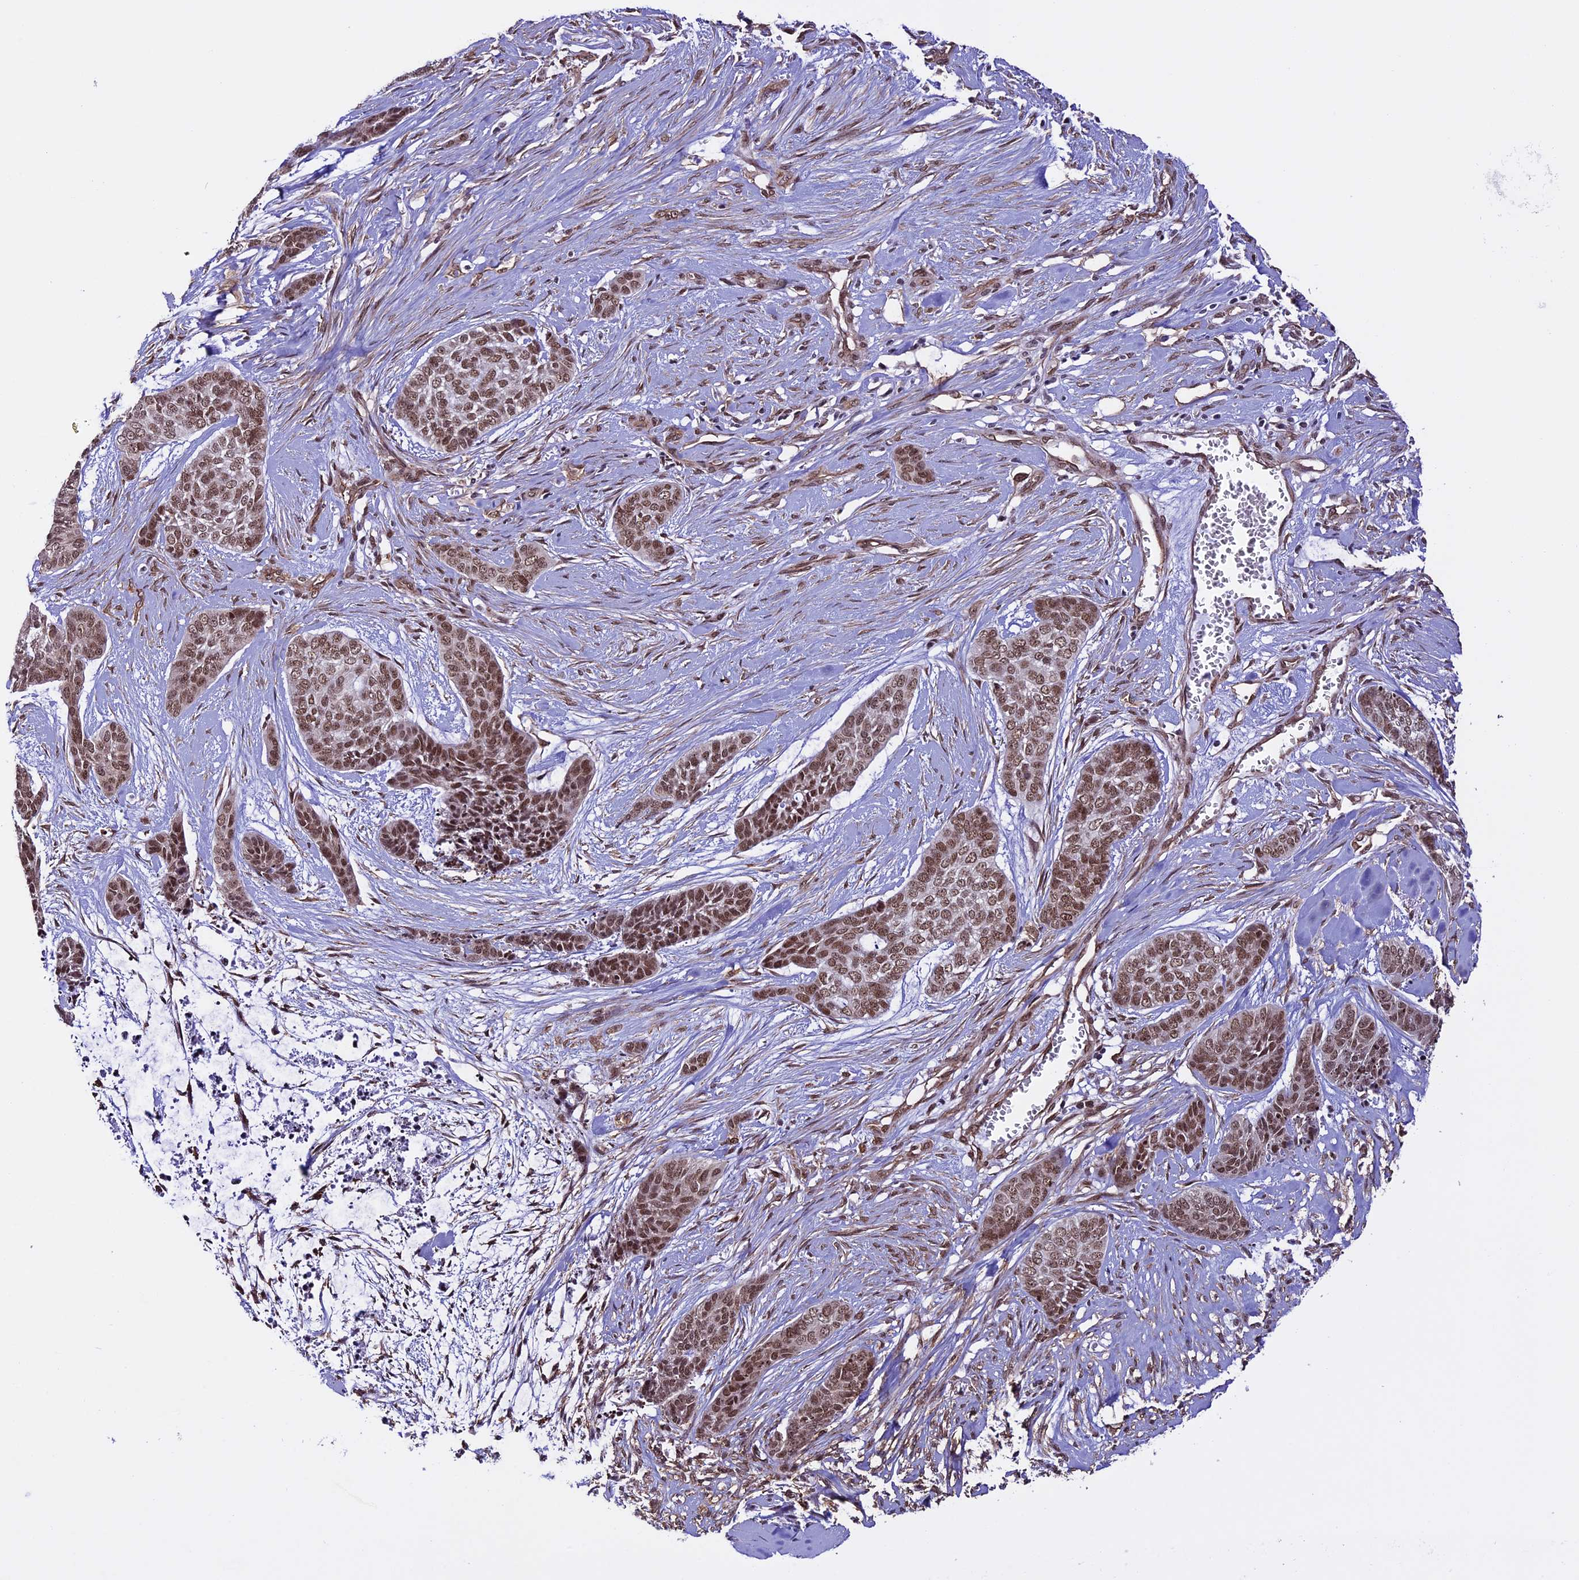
{"staining": {"intensity": "moderate", "quantity": ">75%", "location": "nuclear"}, "tissue": "skin cancer", "cell_type": "Tumor cells", "image_type": "cancer", "snomed": [{"axis": "morphology", "description": "Basal cell carcinoma"}, {"axis": "topography", "description": "Skin"}], "caption": "Protein expression analysis of skin cancer (basal cell carcinoma) displays moderate nuclear positivity in about >75% of tumor cells. Ihc stains the protein of interest in brown and the nuclei are stained blue.", "gene": "MPHOSPH8", "patient": {"sex": "female", "age": 64}}